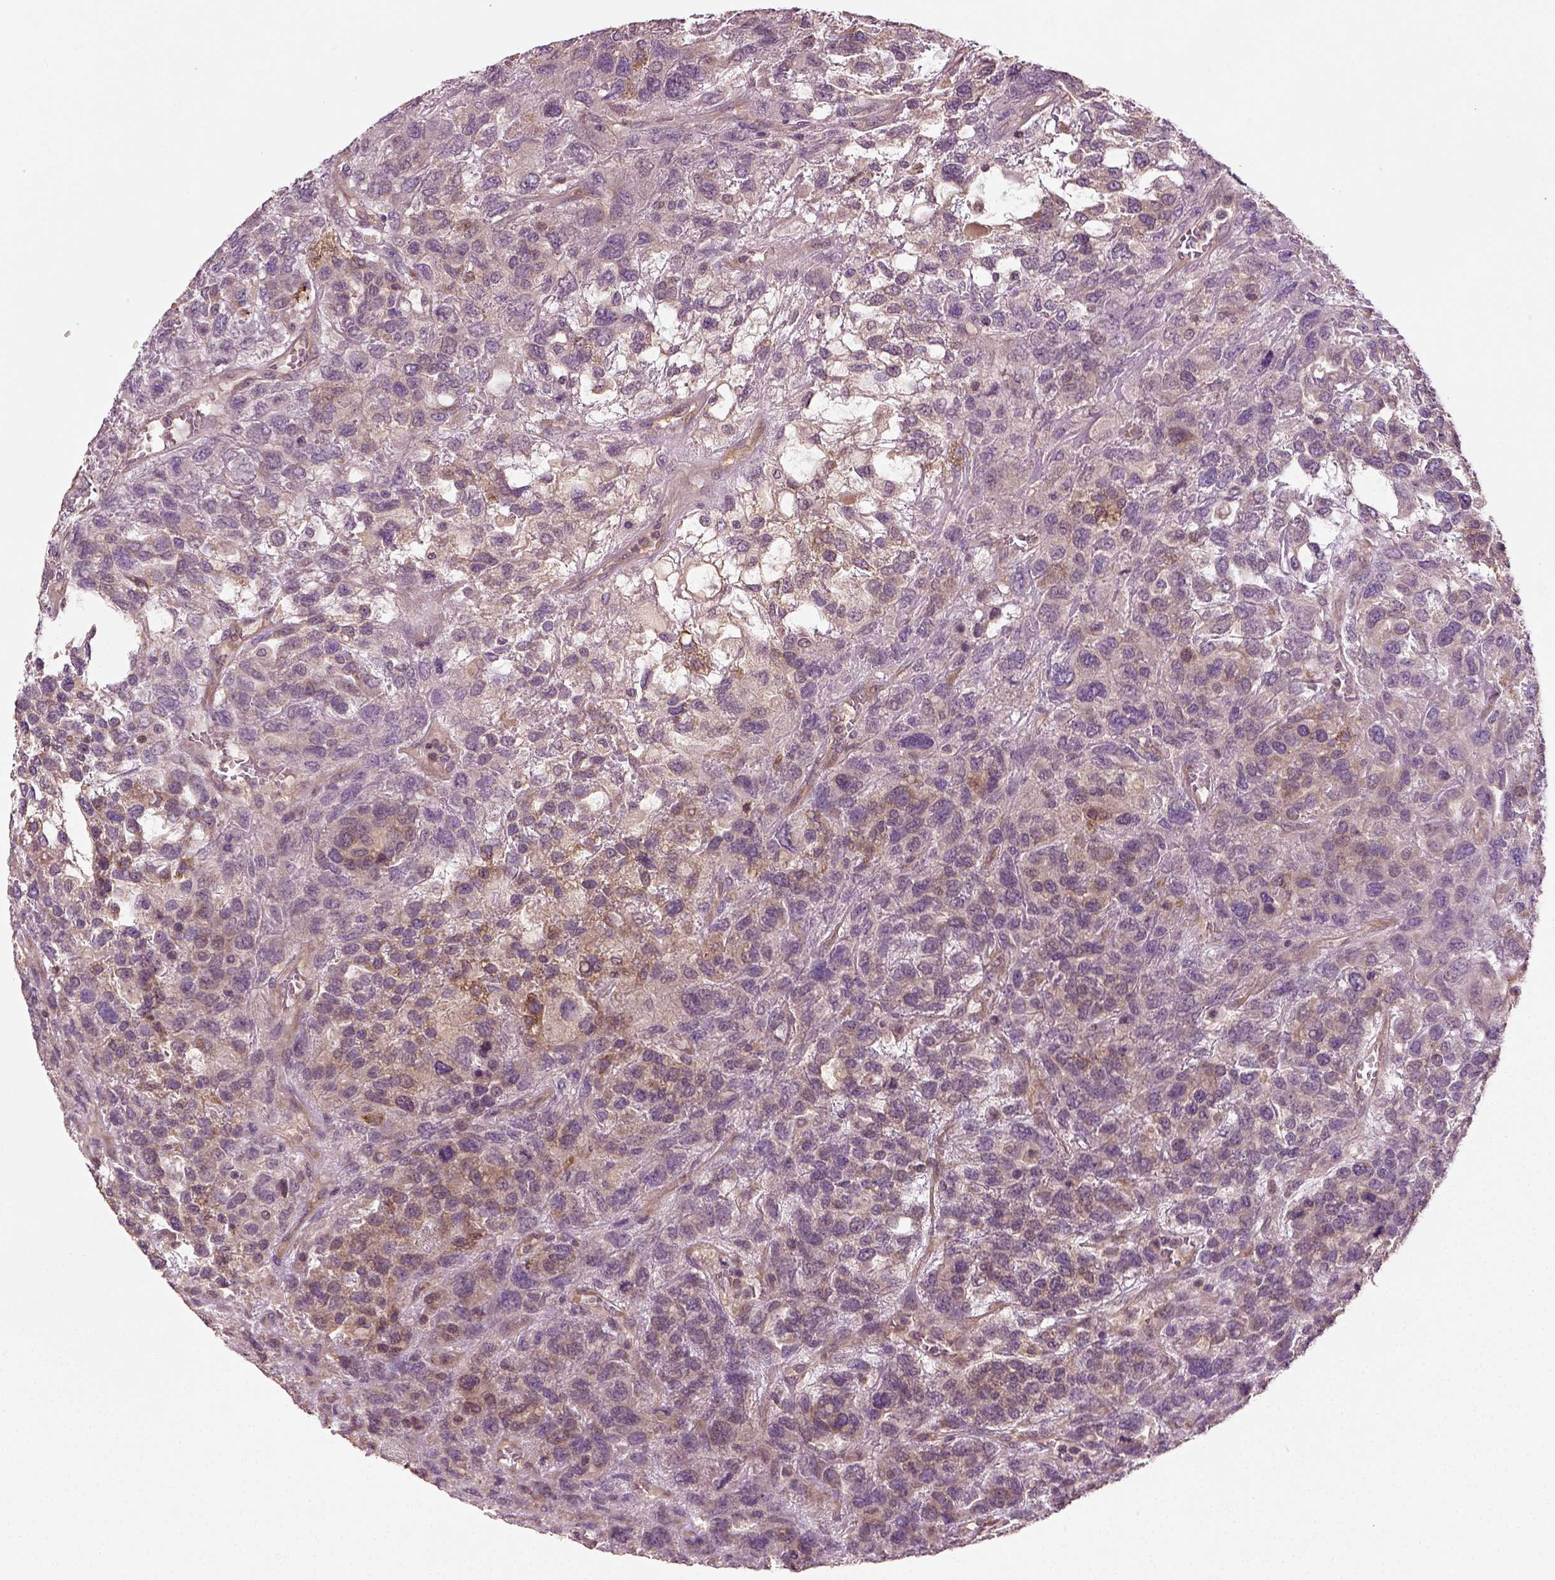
{"staining": {"intensity": "moderate", "quantity": "<25%", "location": "cytoplasmic/membranous"}, "tissue": "testis cancer", "cell_type": "Tumor cells", "image_type": "cancer", "snomed": [{"axis": "morphology", "description": "Seminoma, NOS"}, {"axis": "topography", "description": "Testis"}], "caption": "A brown stain shows moderate cytoplasmic/membranous staining of a protein in human testis cancer (seminoma) tumor cells.", "gene": "ERV3-1", "patient": {"sex": "male", "age": 52}}